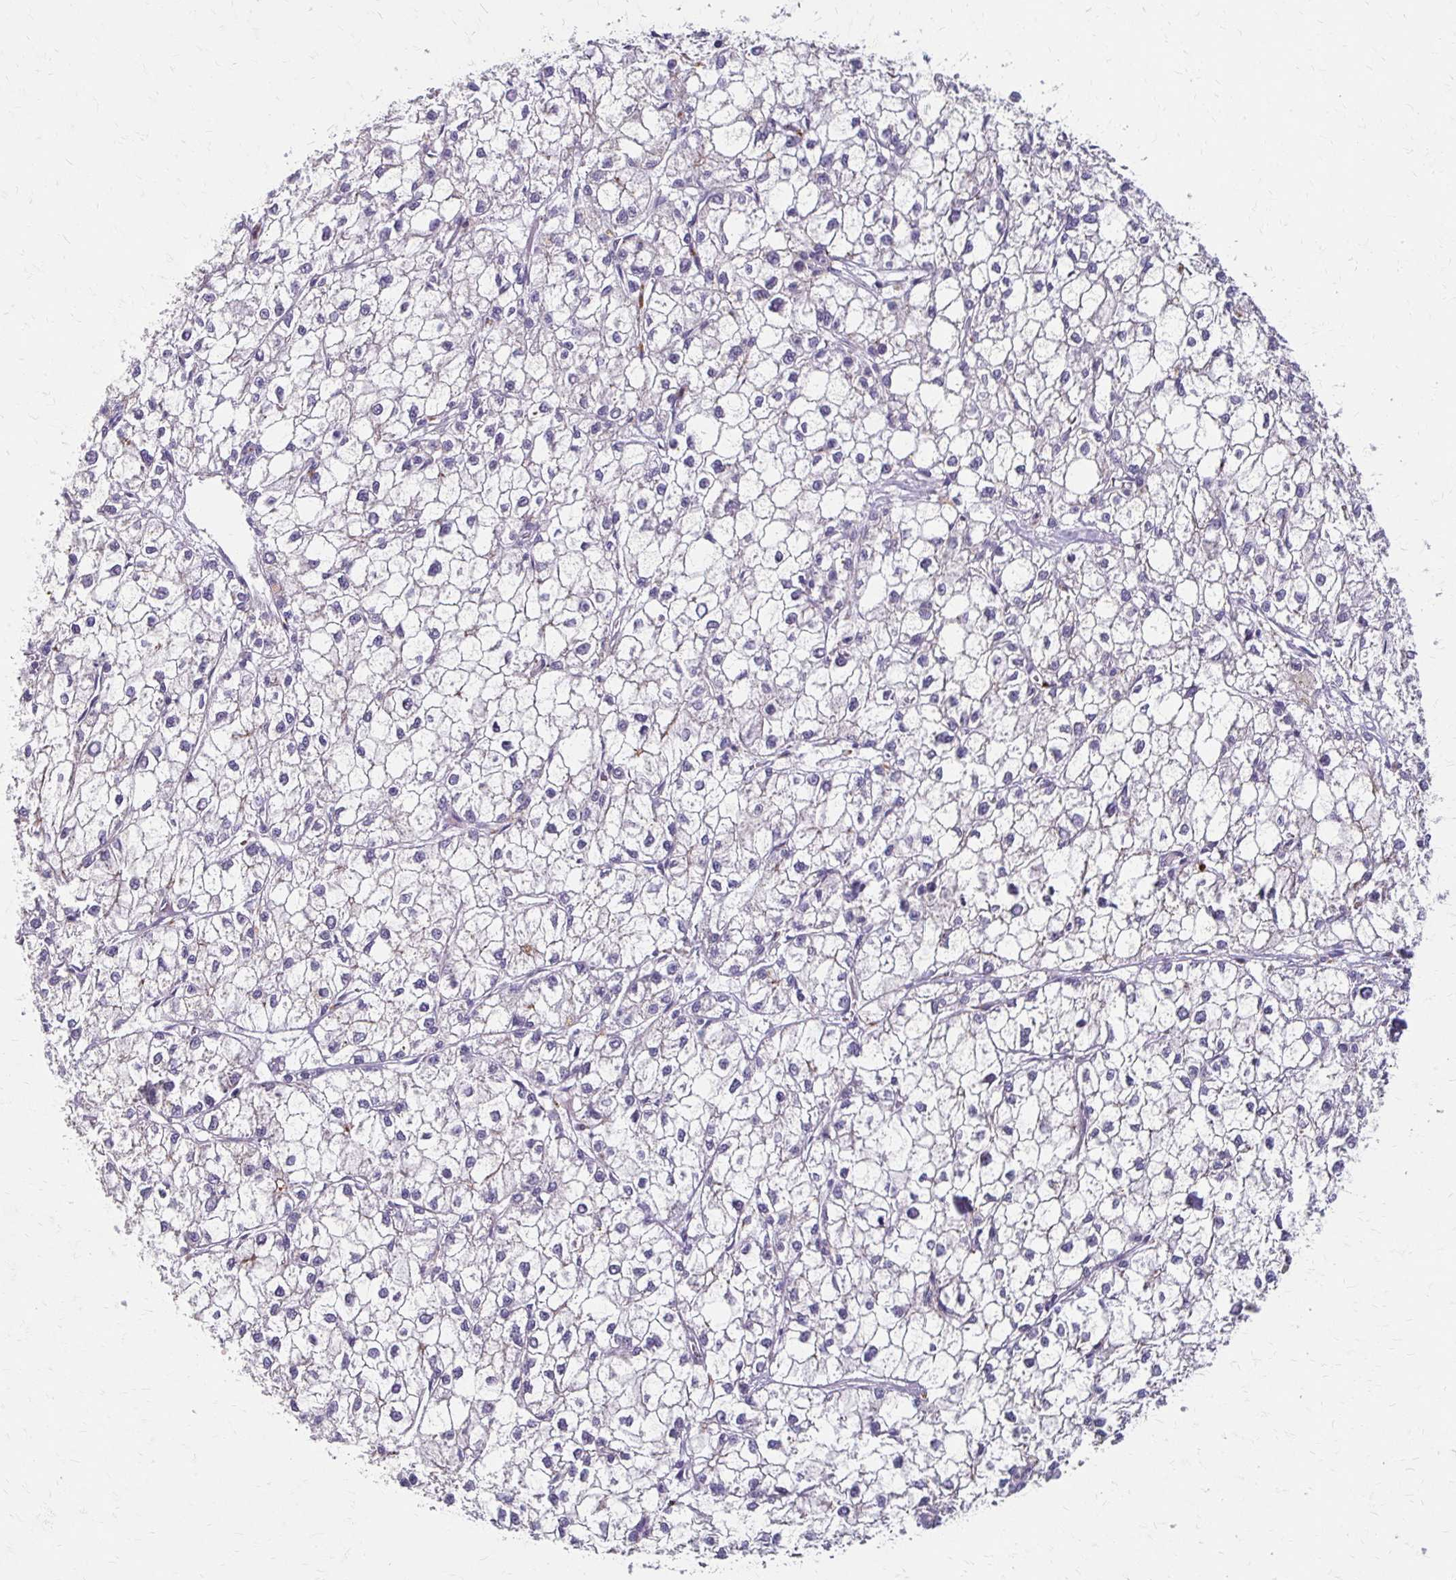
{"staining": {"intensity": "negative", "quantity": "none", "location": "none"}, "tissue": "liver cancer", "cell_type": "Tumor cells", "image_type": "cancer", "snomed": [{"axis": "morphology", "description": "Carcinoma, Hepatocellular, NOS"}, {"axis": "topography", "description": "Liver"}], "caption": "Immunohistochemistry (IHC) image of human liver hepatocellular carcinoma stained for a protein (brown), which demonstrates no expression in tumor cells.", "gene": "BBS12", "patient": {"sex": "female", "age": 43}}